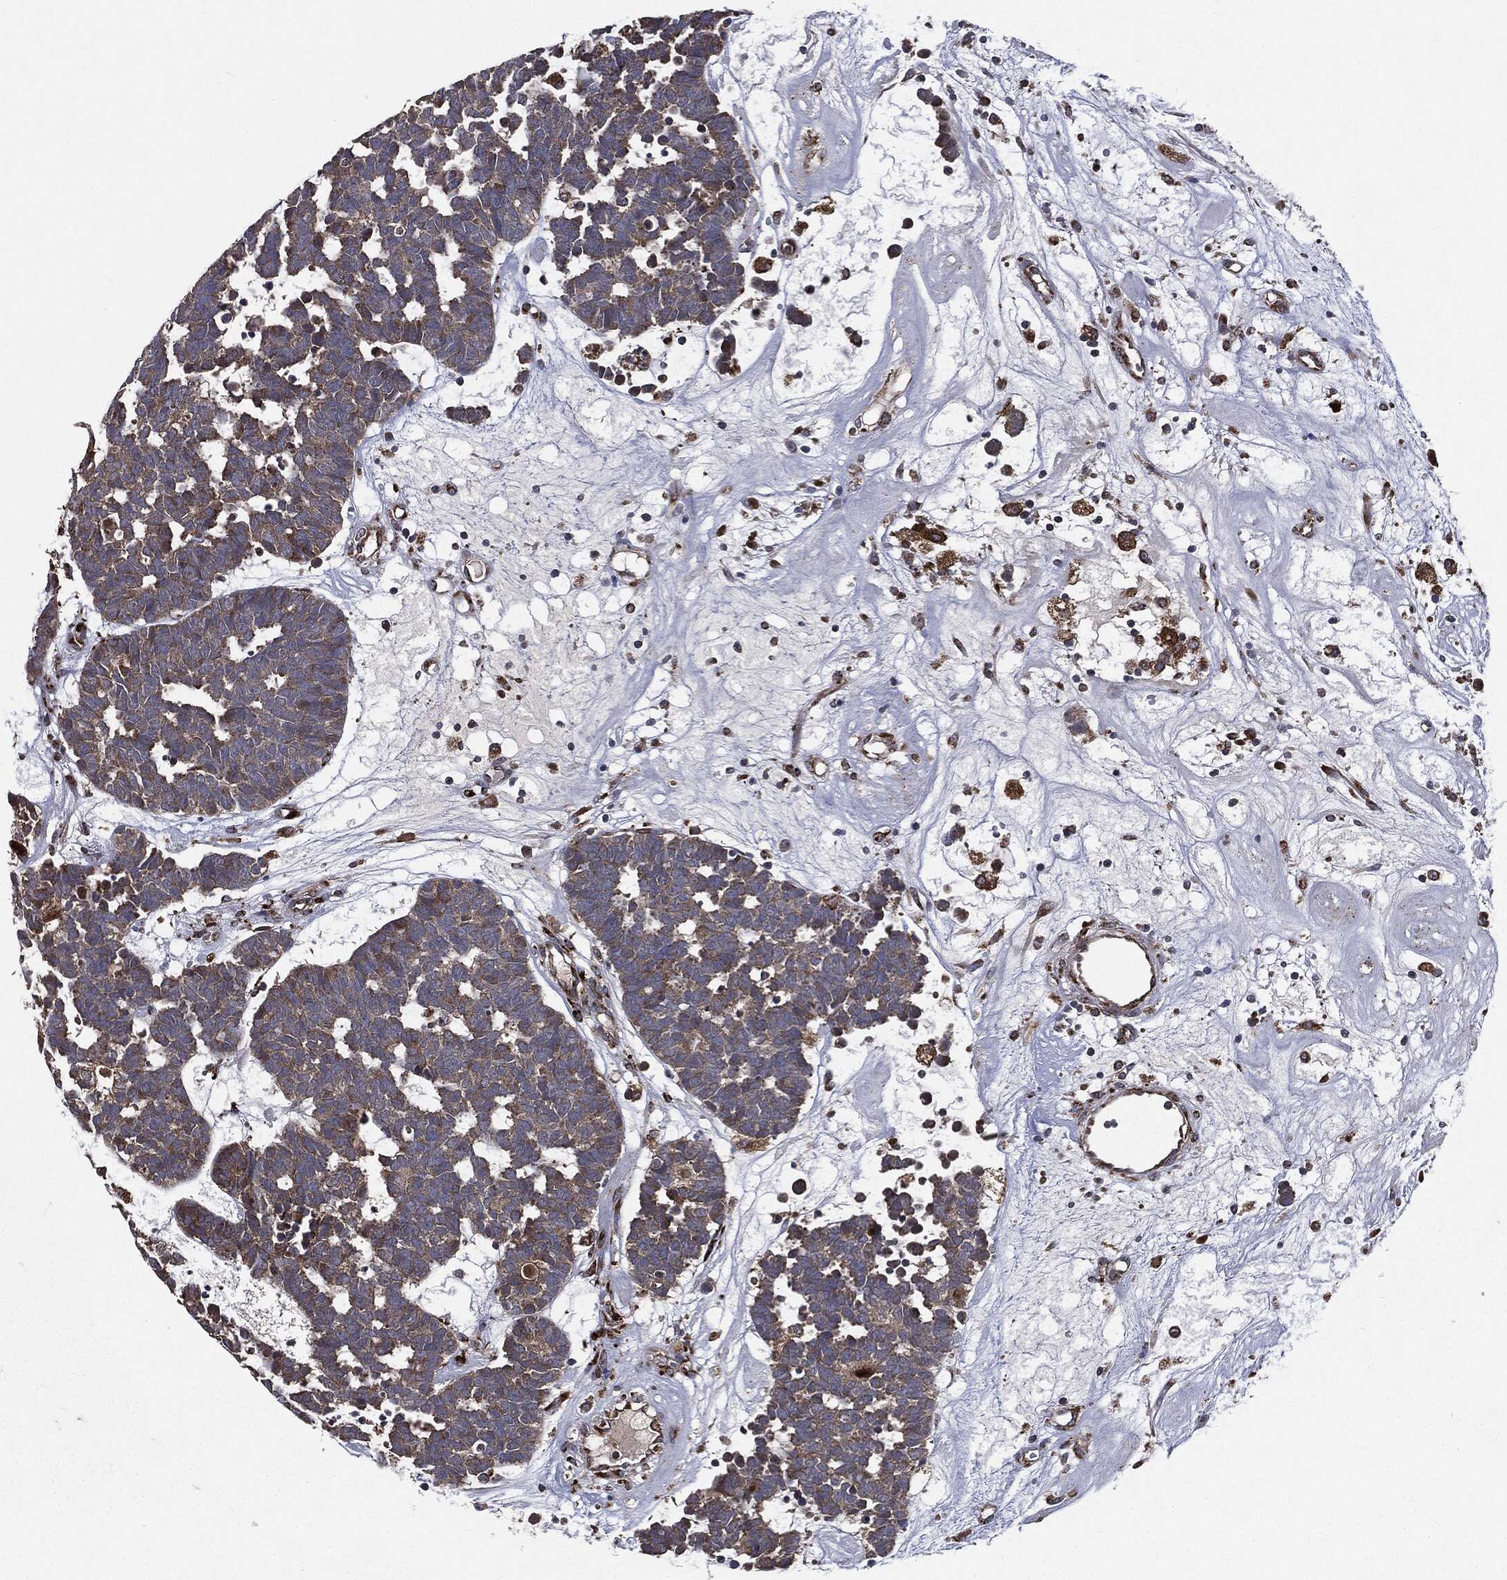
{"staining": {"intensity": "moderate", "quantity": "<25%", "location": "cytoplasmic/membranous"}, "tissue": "head and neck cancer", "cell_type": "Tumor cells", "image_type": "cancer", "snomed": [{"axis": "morphology", "description": "Adenocarcinoma, NOS"}, {"axis": "topography", "description": "Head-Neck"}], "caption": "Head and neck cancer (adenocarcinoma) was stained to show a protein in brown. There is low levels of moderate cytoplasmic/membranous positivity in approximately <25% of tumor cells. (brown staining indicates protein expression, while blue staining denotes nuclei).", "gene": "PLOD3", "patient": {"sex": "female", "age": 81}}